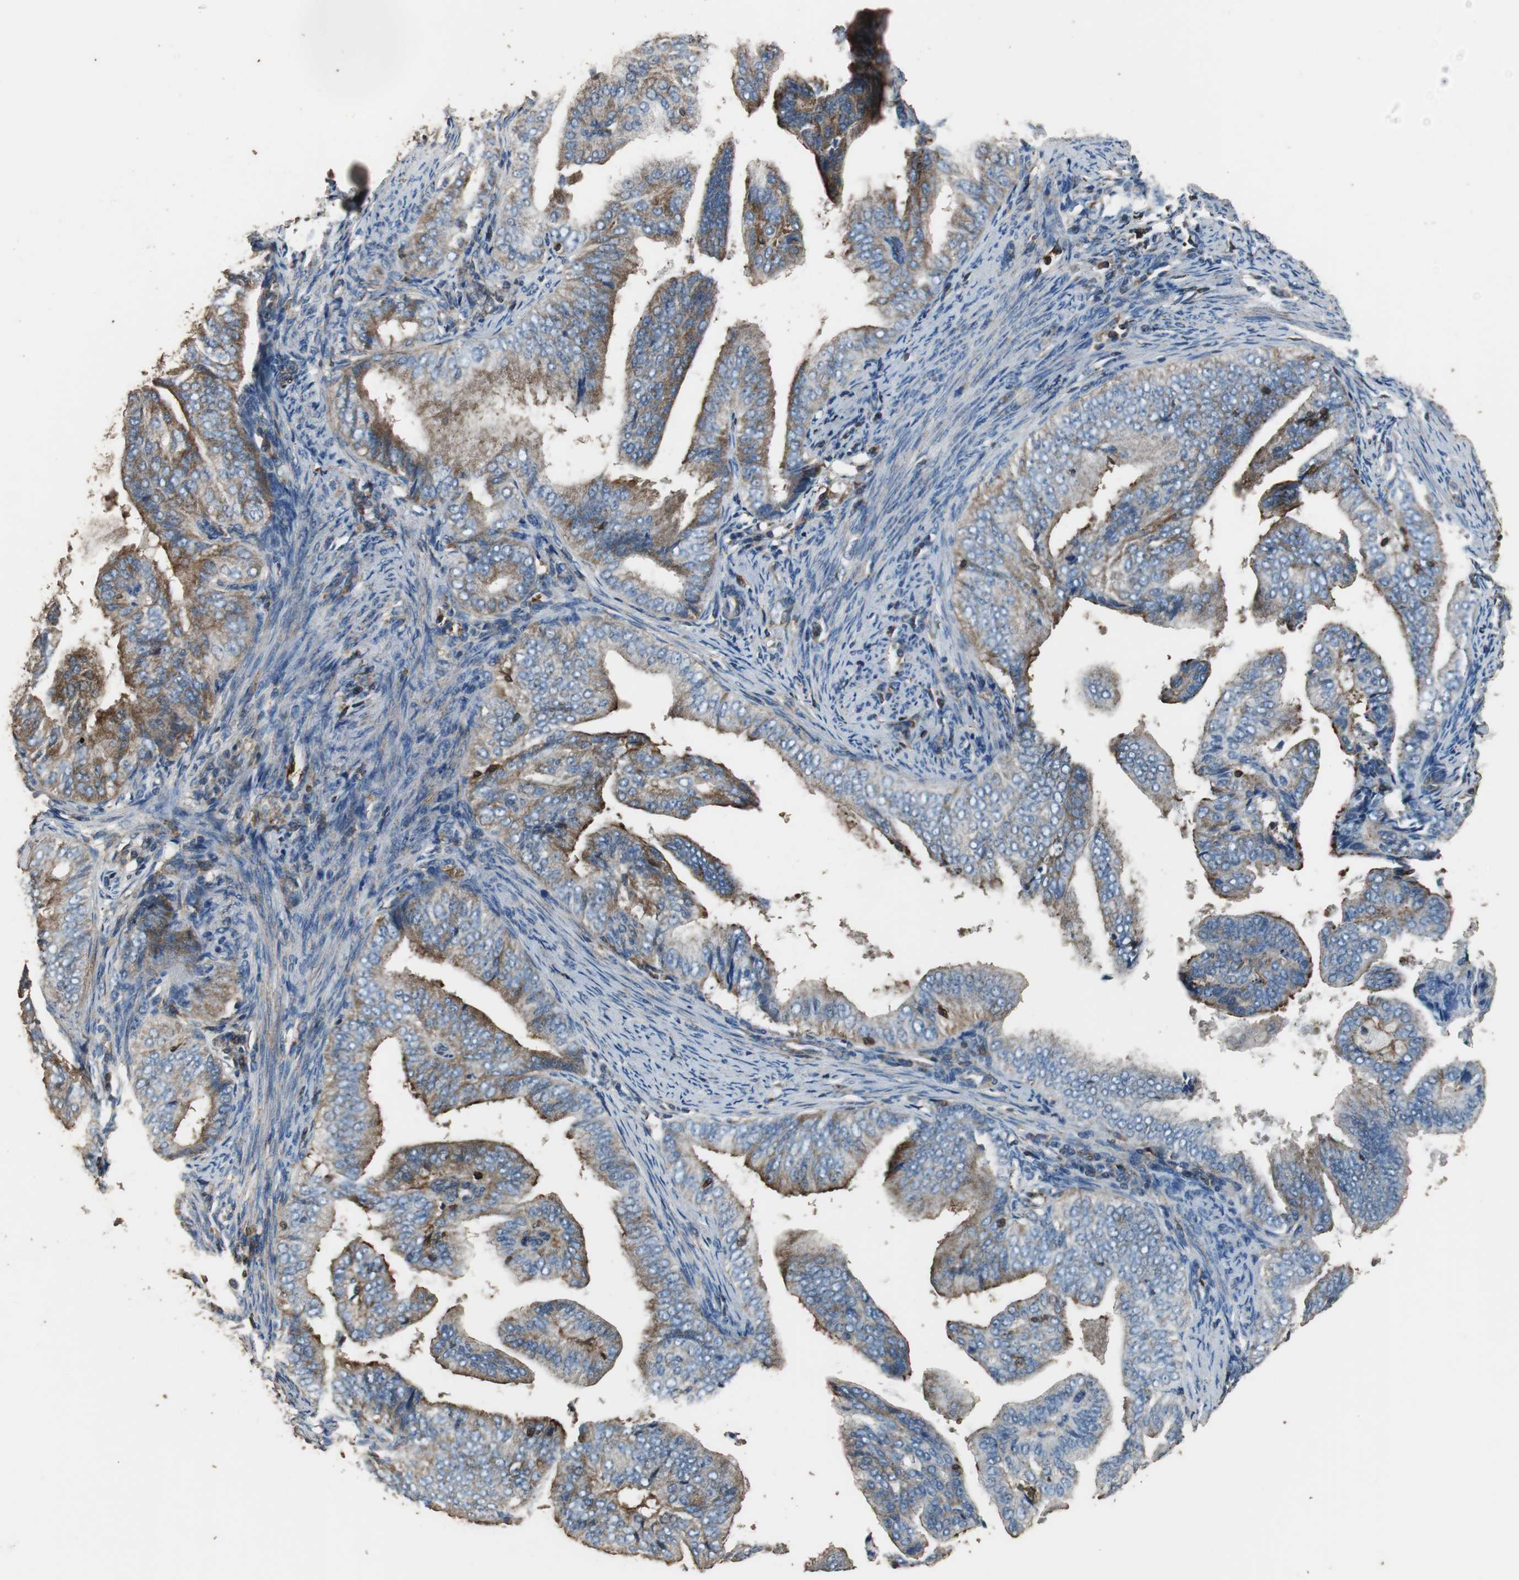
{"staining": {"intensity": "weak", "quantity": ">75%", "location": "cytoplasmic/membranous"}, "tissue": "endometrial cancer", "cell_type": "Tumor cells", "image_type": "cancer", "snomed": [{"axis": "morphology", "description": "Adenocarcinoma, NOS"}, {"axis": "topography", "description": "Endometrium"}], "caption": "A histopathology image showing weak cytoplasmic/membranous staining in about >75% of tumor cells in adenocarcinoma (endometrial), as visualized by brown immunohistochemical staining.", "gene": "PRKRA", "patient": {"sex": "female", "age": 58}}